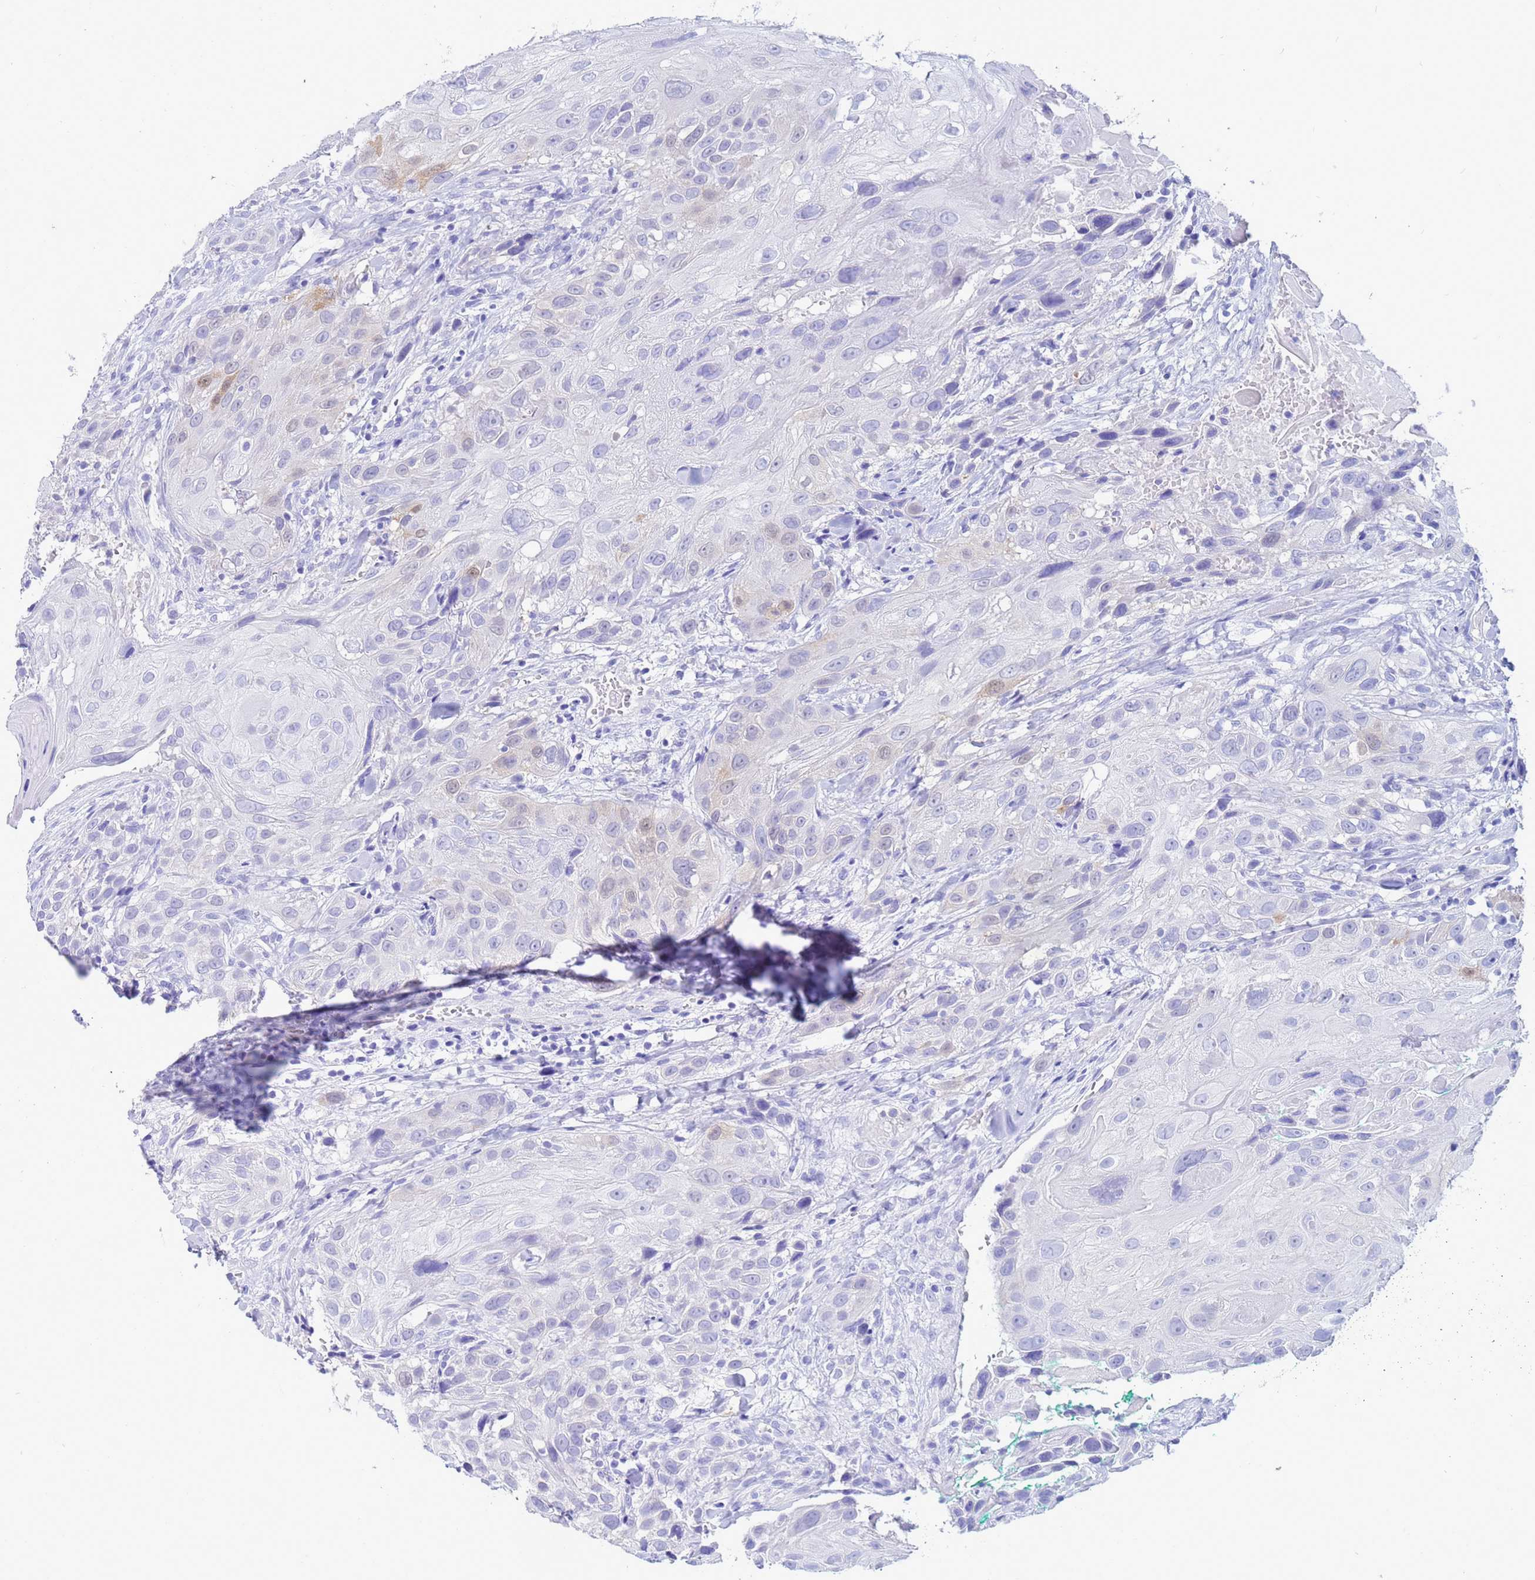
{"staining": {"intensity": "negative", "quantity": "none", "location": "none"}, "tissue": "head and neck cancer", "cell_type": "Tumor cells", "image_type": "cancer", "snomed": [{"axis": "morphology", "description": "Squamous cell carcinoma, NOS"}, {"axis": "topography", "description": "Head-Neck"}], "caption": "Human head and neck cancer stained for a protein using immunohistochemistry displays no positivity in tumor cells.", "gene": "AKR1C2", "patient": {"sex": "male", "age": 81}}